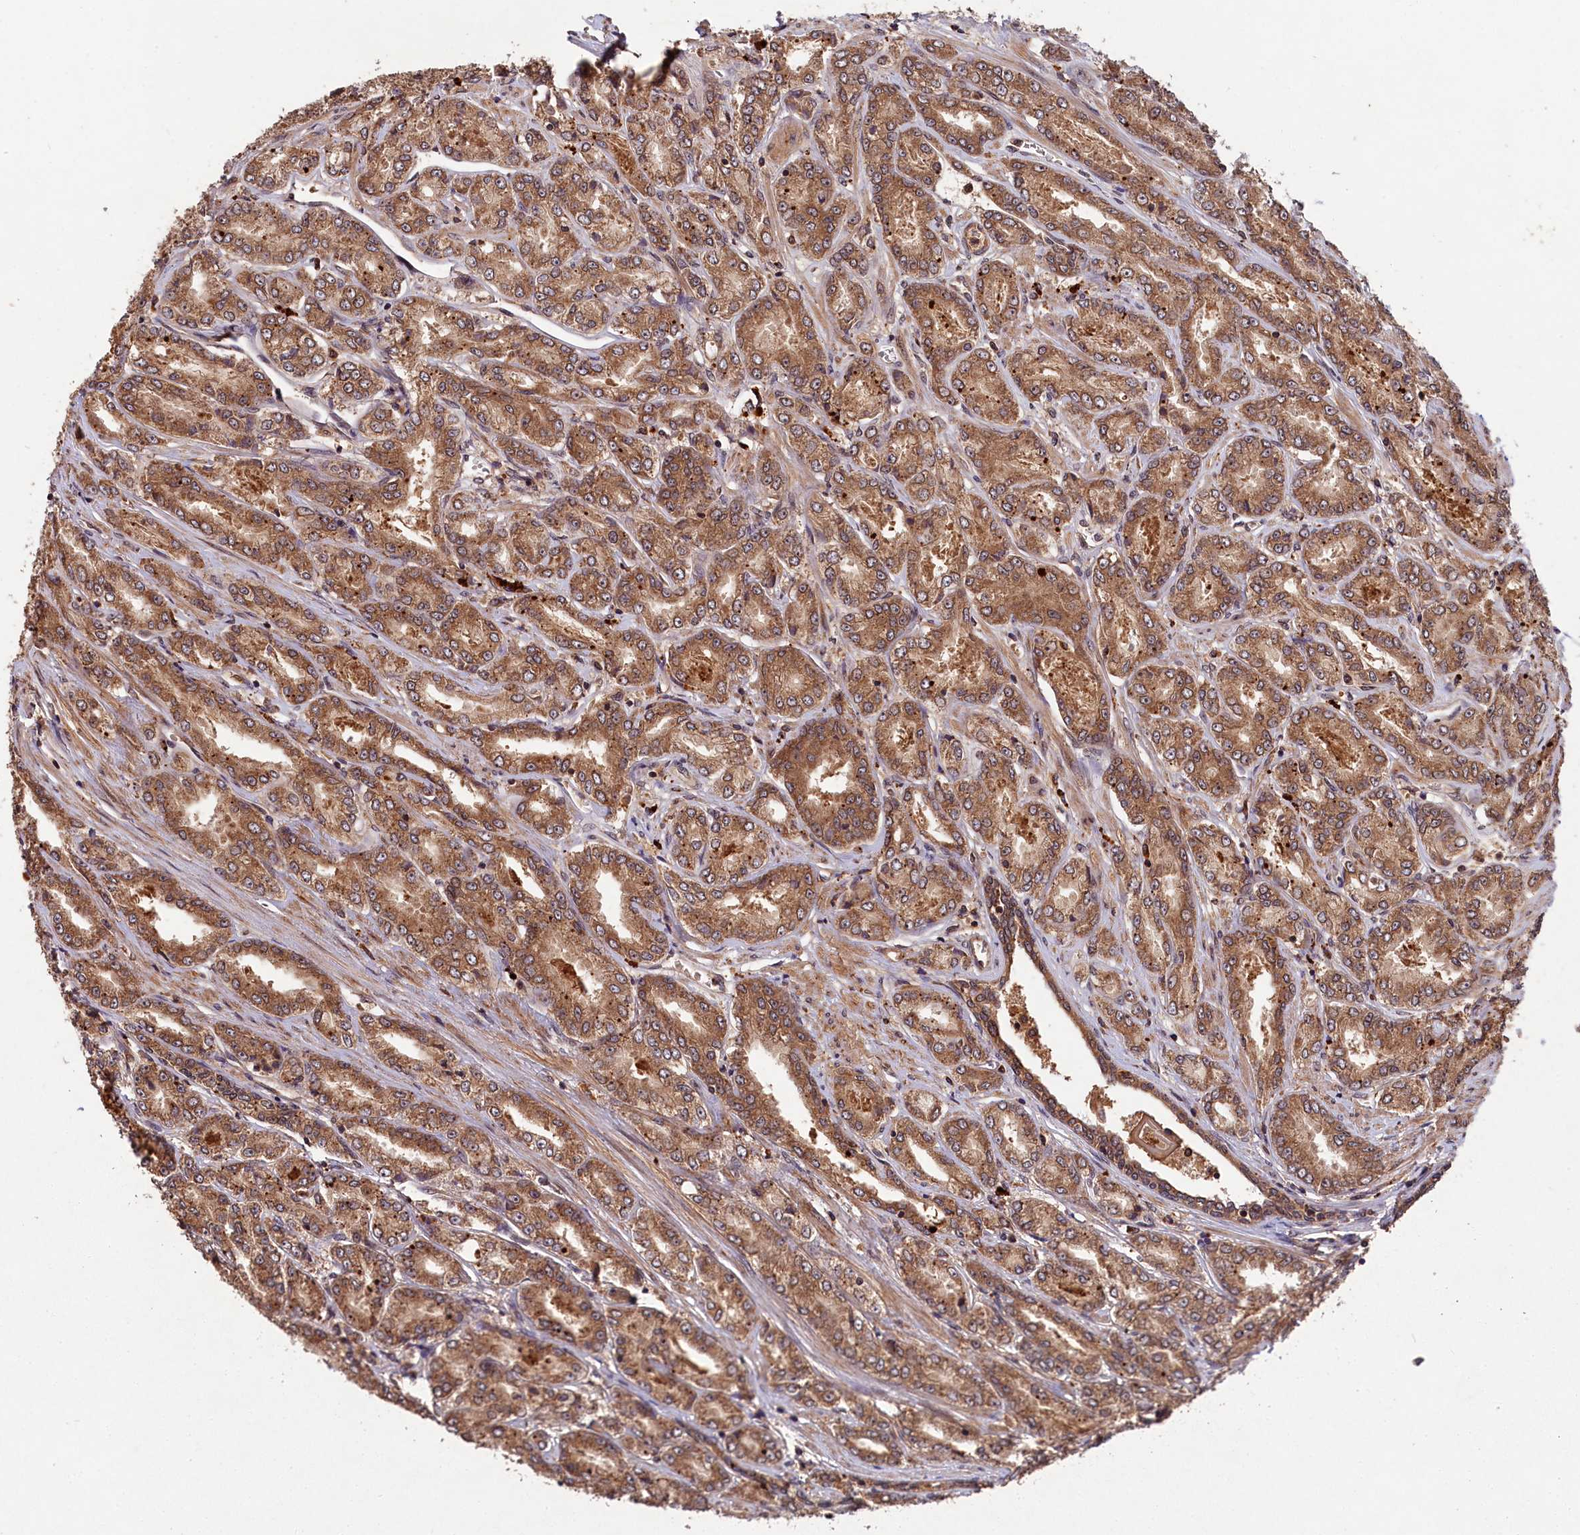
{"staining": {"intensity": "moderate", "quantity": ">75%", "location": "cytoplasmic/membranous"}, "tissue": "prostate cancer", "cell_type": "Tumor cells", "image_type": "cancer", "snomed": [{"axis": "morphology", "description": "Adenocarcinoma, High grade"}, {"axis": "topography", "description": "Prostate"}], "caption": "IHC photomicrograph of prostate cancer stained for a protein (brown), which demonstrates medium levels of moderate cytoplasmic/membranous positivity in approximately >75% of tumor cells.", "gene": "CHAC1", "patient": {"sex": "male", "age": 74}}